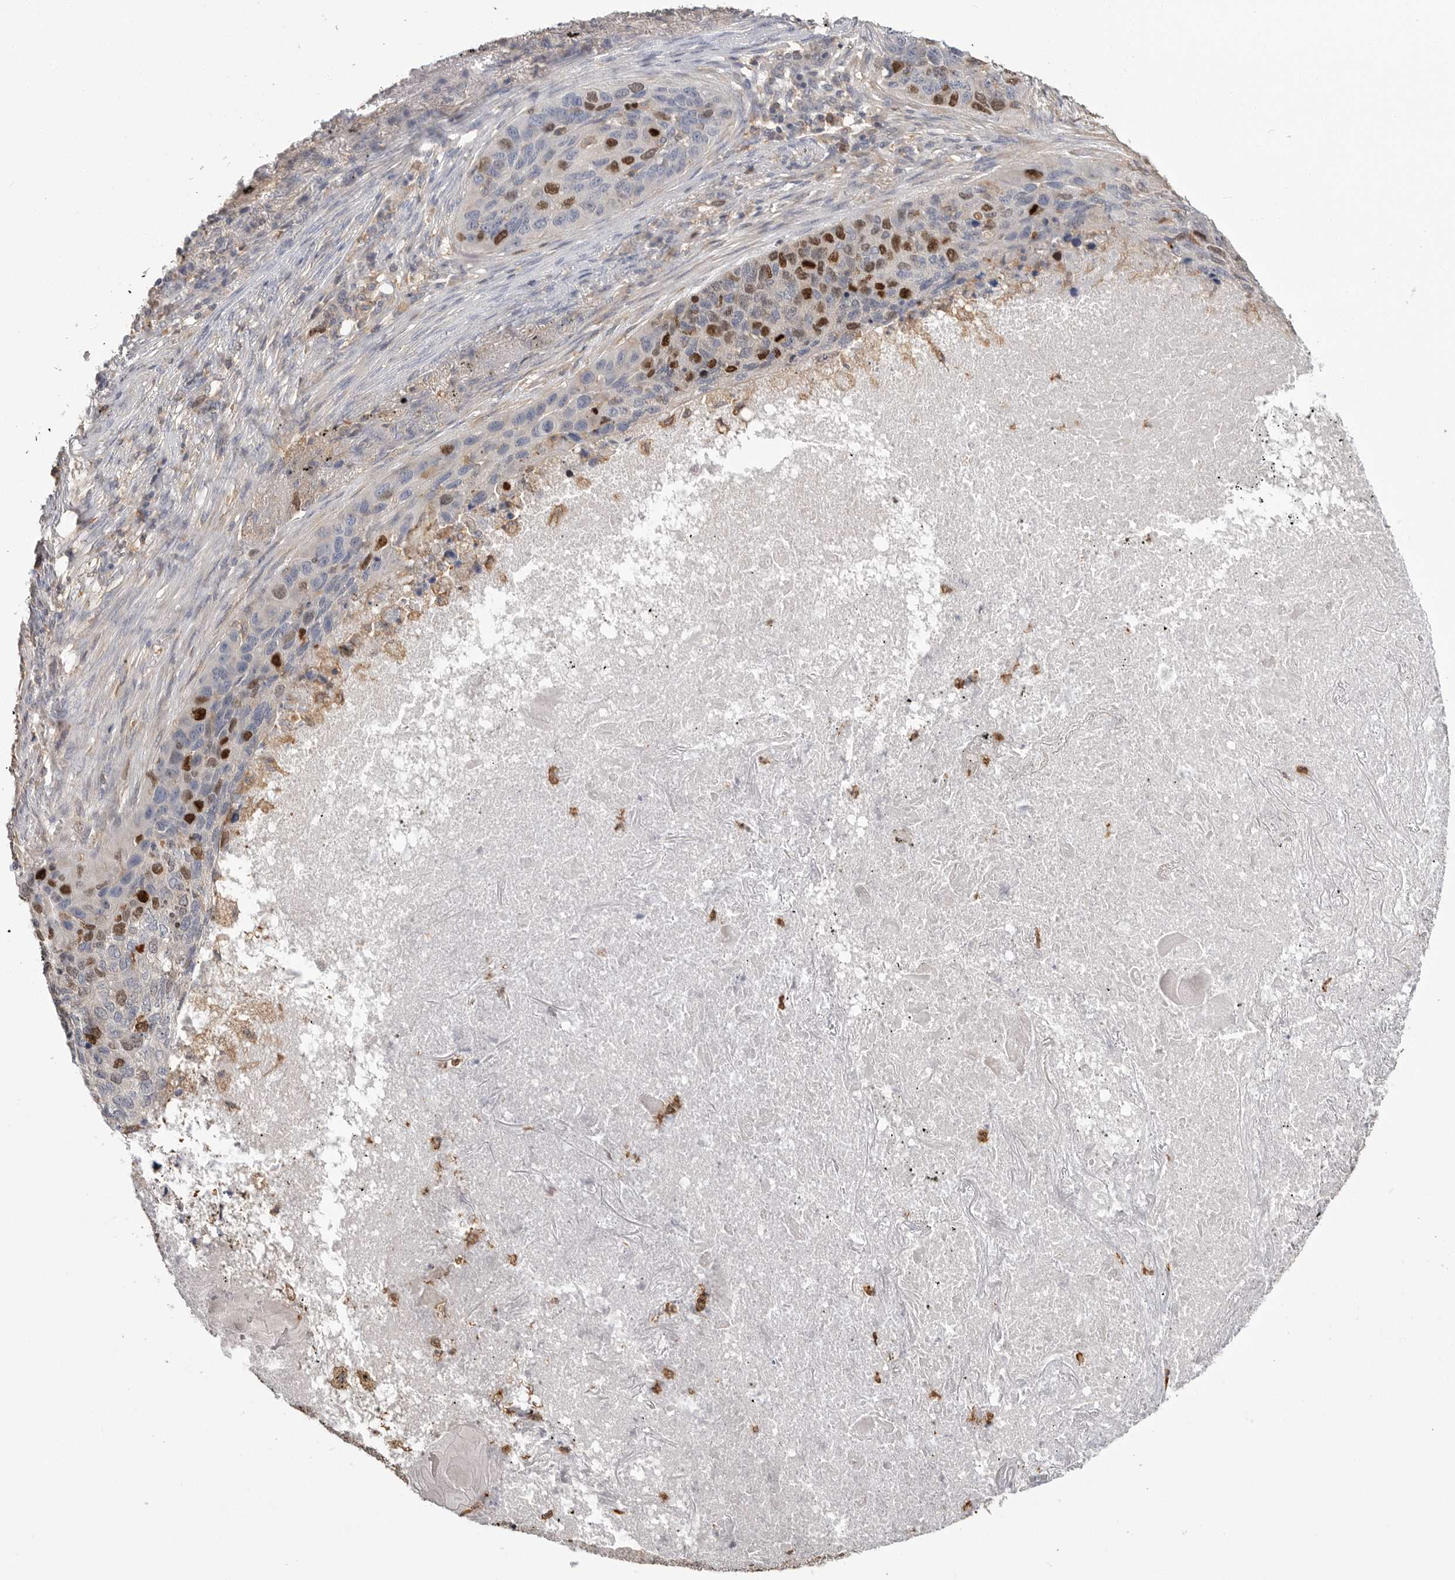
{"staining": {"intensity": "strong", "quantity": "<25%", "location": "nuclear"}, "tissue": "lung cancer", "cell_type": "Tumor cells", "image_type": "cancer", "snomed": [{"axis": "morphology", "description": "Squamous cell carcinoma, NOS"}, {"axis": "topography", "description": "Lung"}], "caption": "Brown immunohistochemical staining in lung cancer displays strong nuclear expression in approximately <25% of tumor cells. The protein of interest is shown in brown color, while the nuclei are stained blue.", "gene": "TOP2A", "patient": {"sex": "female", "age": 63}}